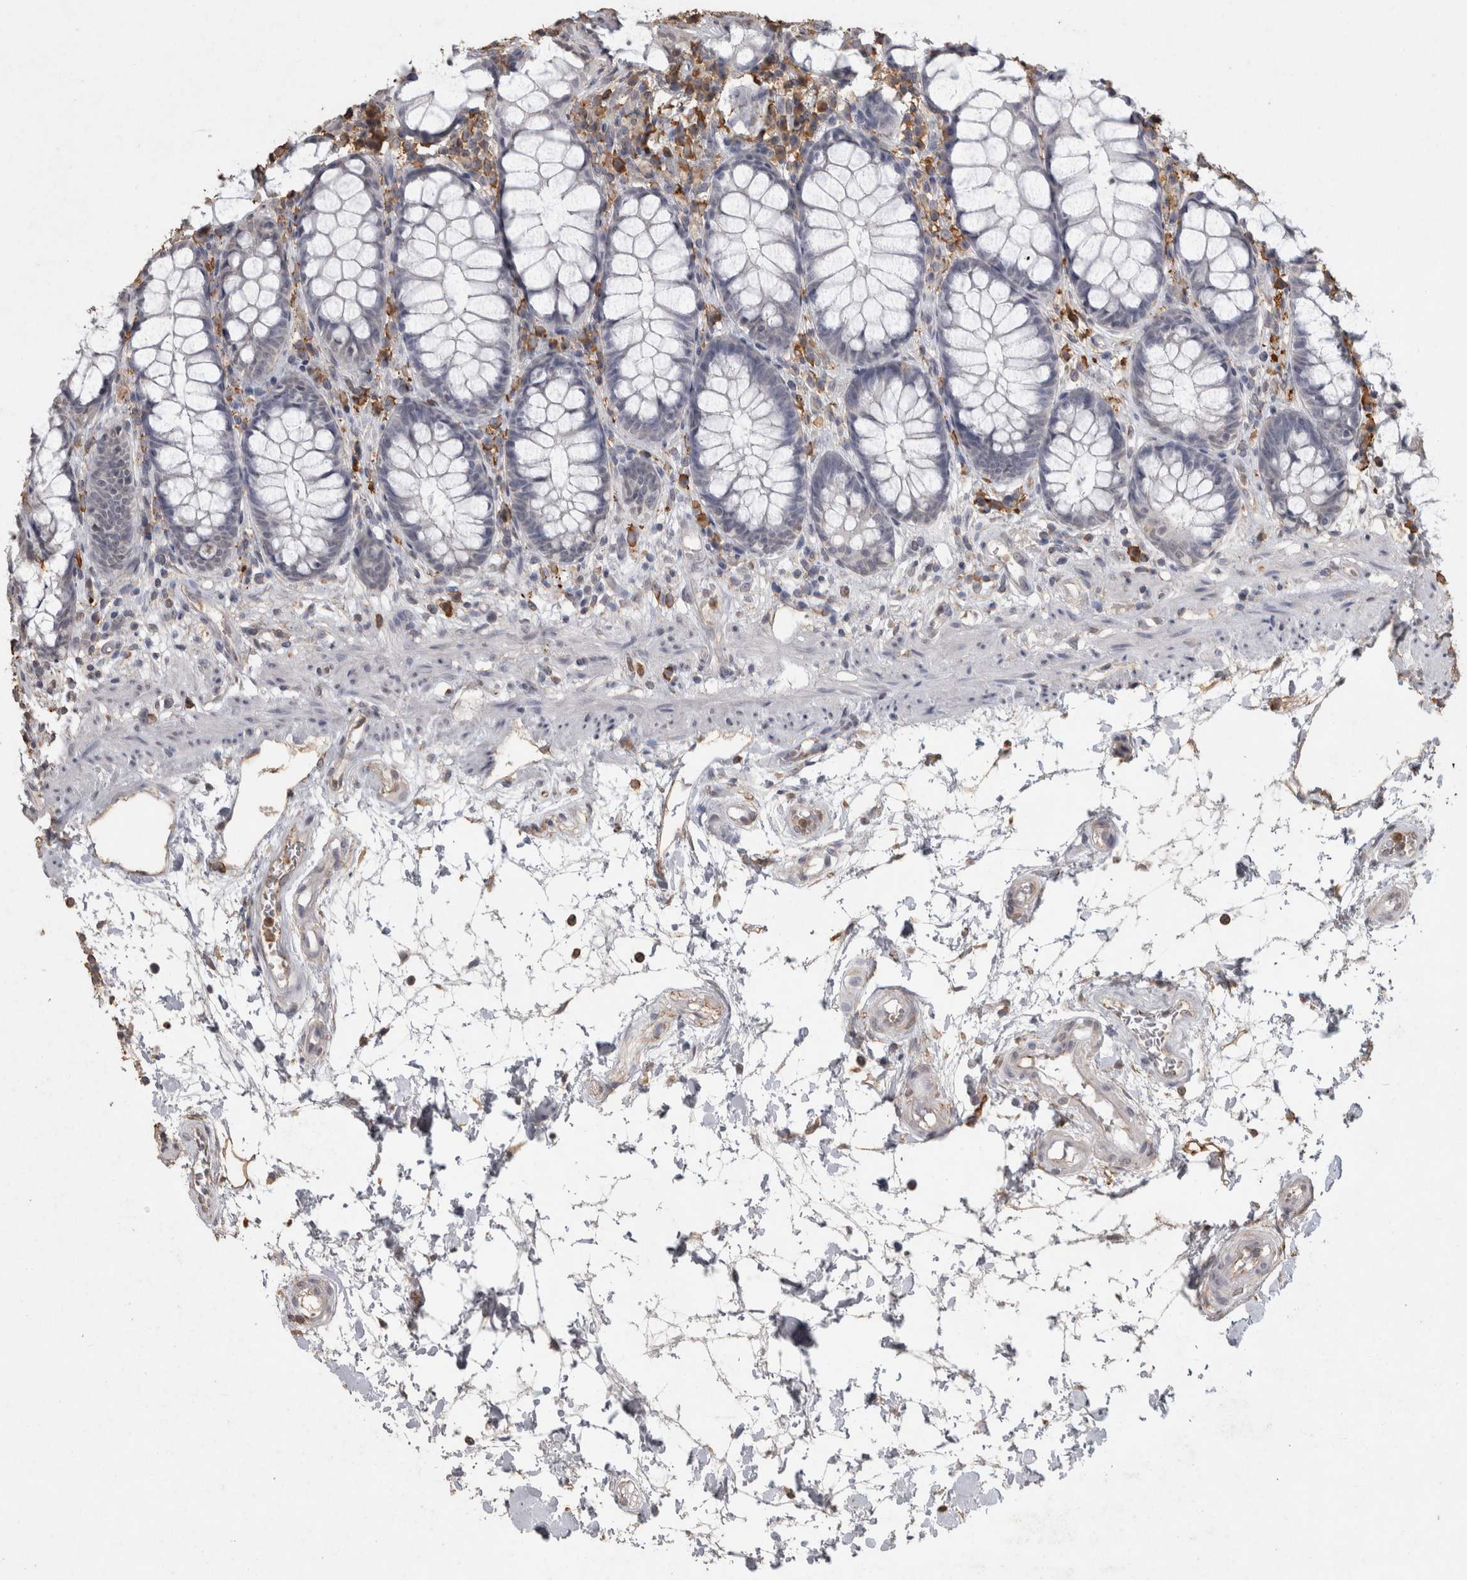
{"staining": {"intensity": "negative", "quantity": "none", "location": "none"}, "tissue": "rectum", "cell_type": "Glandular cells", "image_type": "normal", "snomed": [{"axis": "morphology", "description": "Normal tissue, NOS"}, {"axis": "topography", "description": "Rectum"}], "caption": "The photomicrograph exhibits no significant staining in glandular cells of rectum.", "gene": "REPS2", "patient": {"sex": "male", "age": 64}}